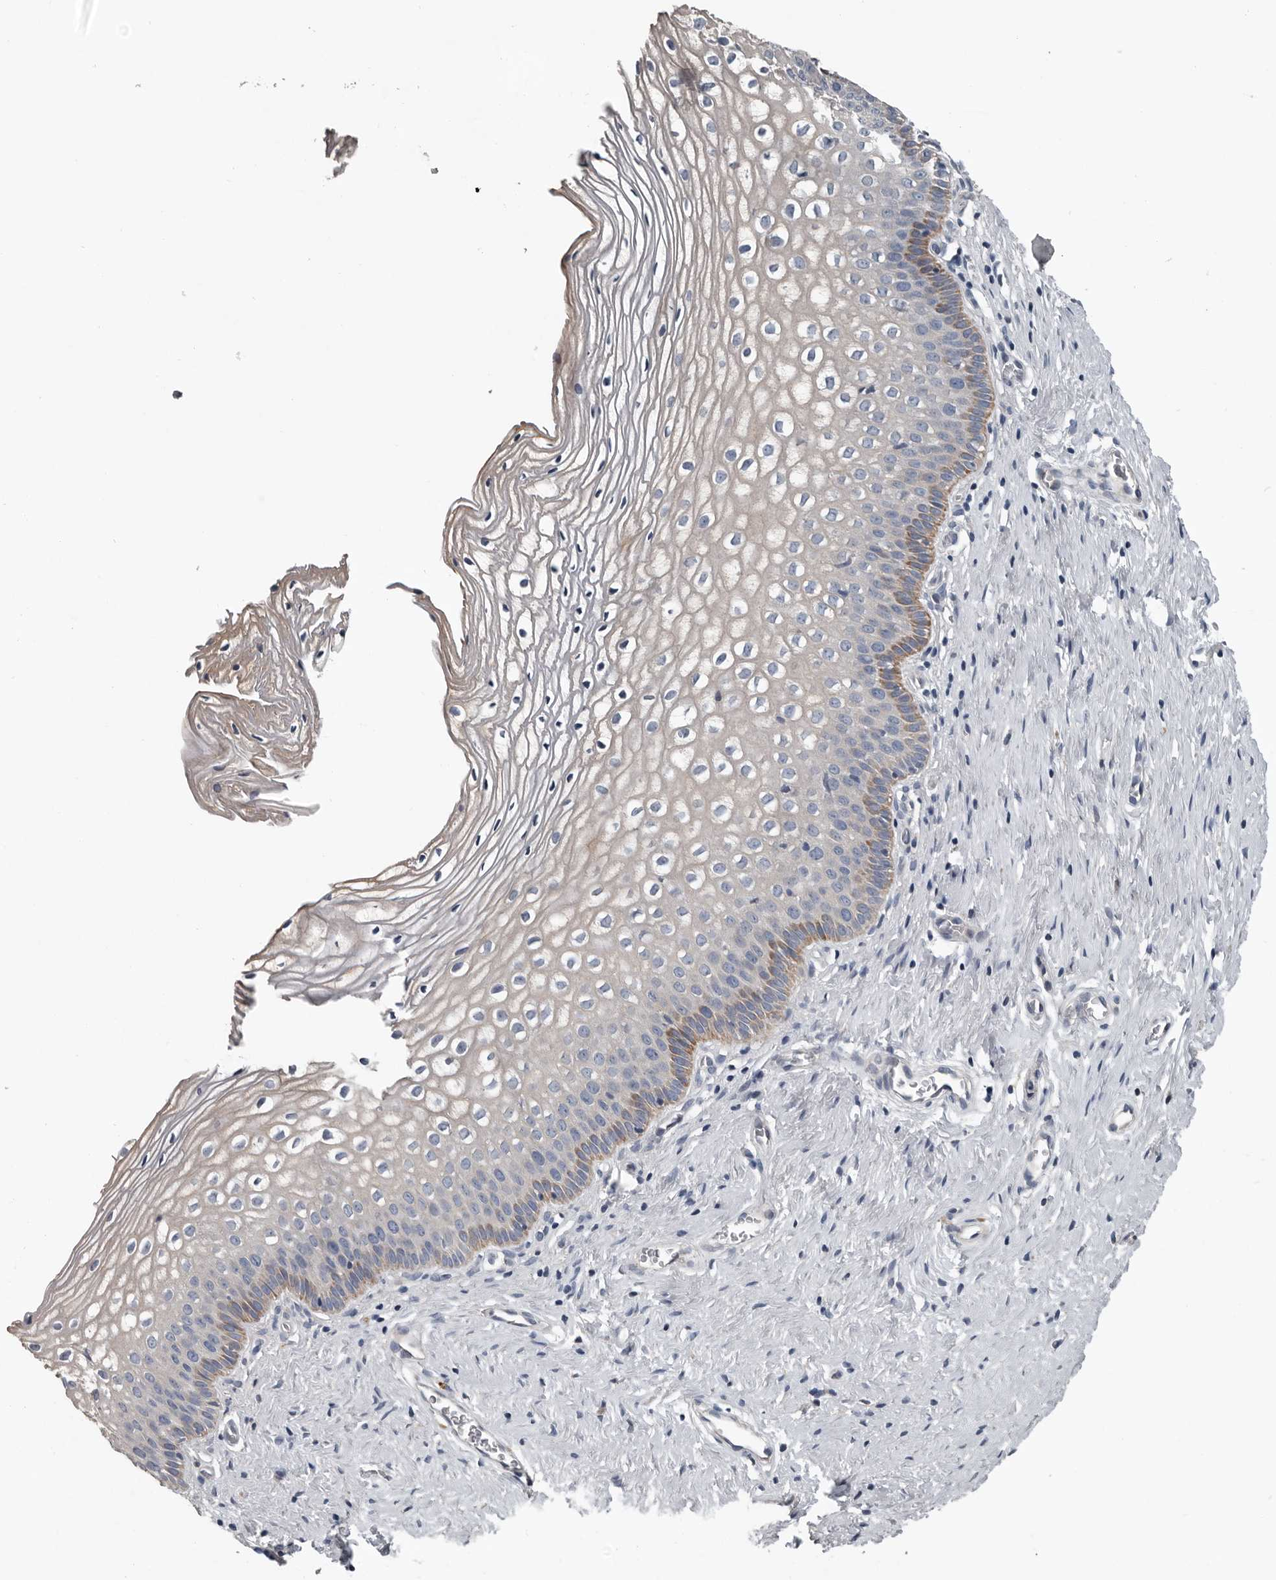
{"staining": {"intensity": "moderate", "quantity": "<25%", "location": "cytoplasmic/membranous"}, "tissue": "cervix", "cell_type": "Squamous epithelial cells", "image_type": "normal", "snomed": [{"axis": "morphology", "description": "Normal tissue, NOS"}, {"axis": "topography", "description": "Cervix"}], "caption": "IHC staining of unremarkable cervix, which reveals low levels of moderate cytoplasmic/membranous positivity in approximately <25% of squamous epithelial cells indicating moderate cytoplasmic/membranous protein positivity. The staining was performed using DAB (brown) for protein detection and nuclei were counterstained in hematoxylin (blue).", "gene": "DPY19L4", "patient": {"sex": "female", "age": 27}}